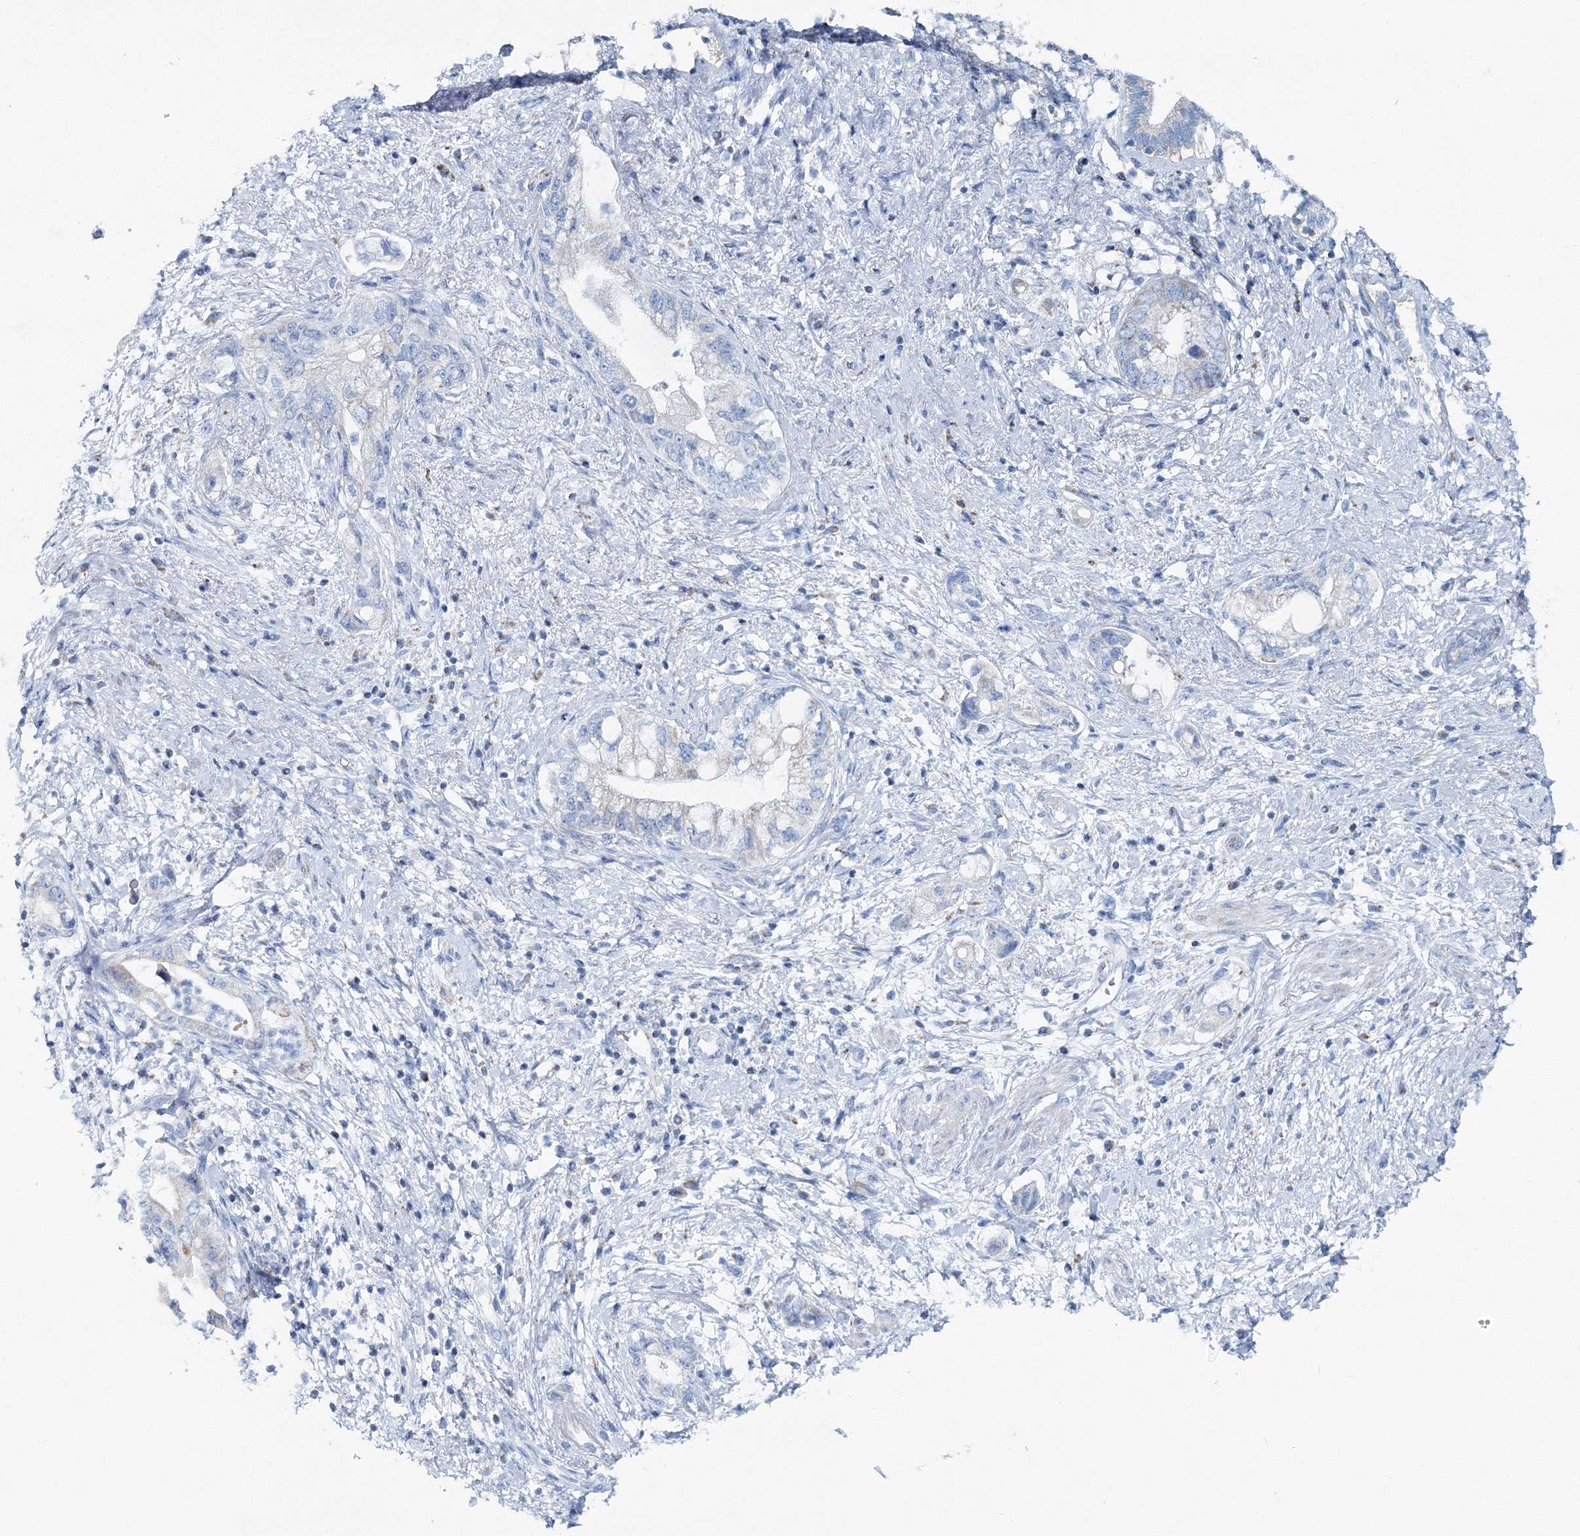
{"staining": {"intensity": "negative", "quantity": "none", "location": "none"}, "tissue": "pancreatic cancer", "cell_type": "Tumor cells", "image_type": "cancer", "snomed": [{"axis": "morphology", "description": "Adenocarcinoma, NOS"}, {"axis": "topography", "description": "Pancreas"}], "caption": "Immunohistochemistry image of human pancreatic cancer (adenocarcinoma) stained for a protein (brown), which demonstrates no staining in tumor cells.", "gene": "GABARAPL2", "patient": {"sex": "female", "age": 73}}